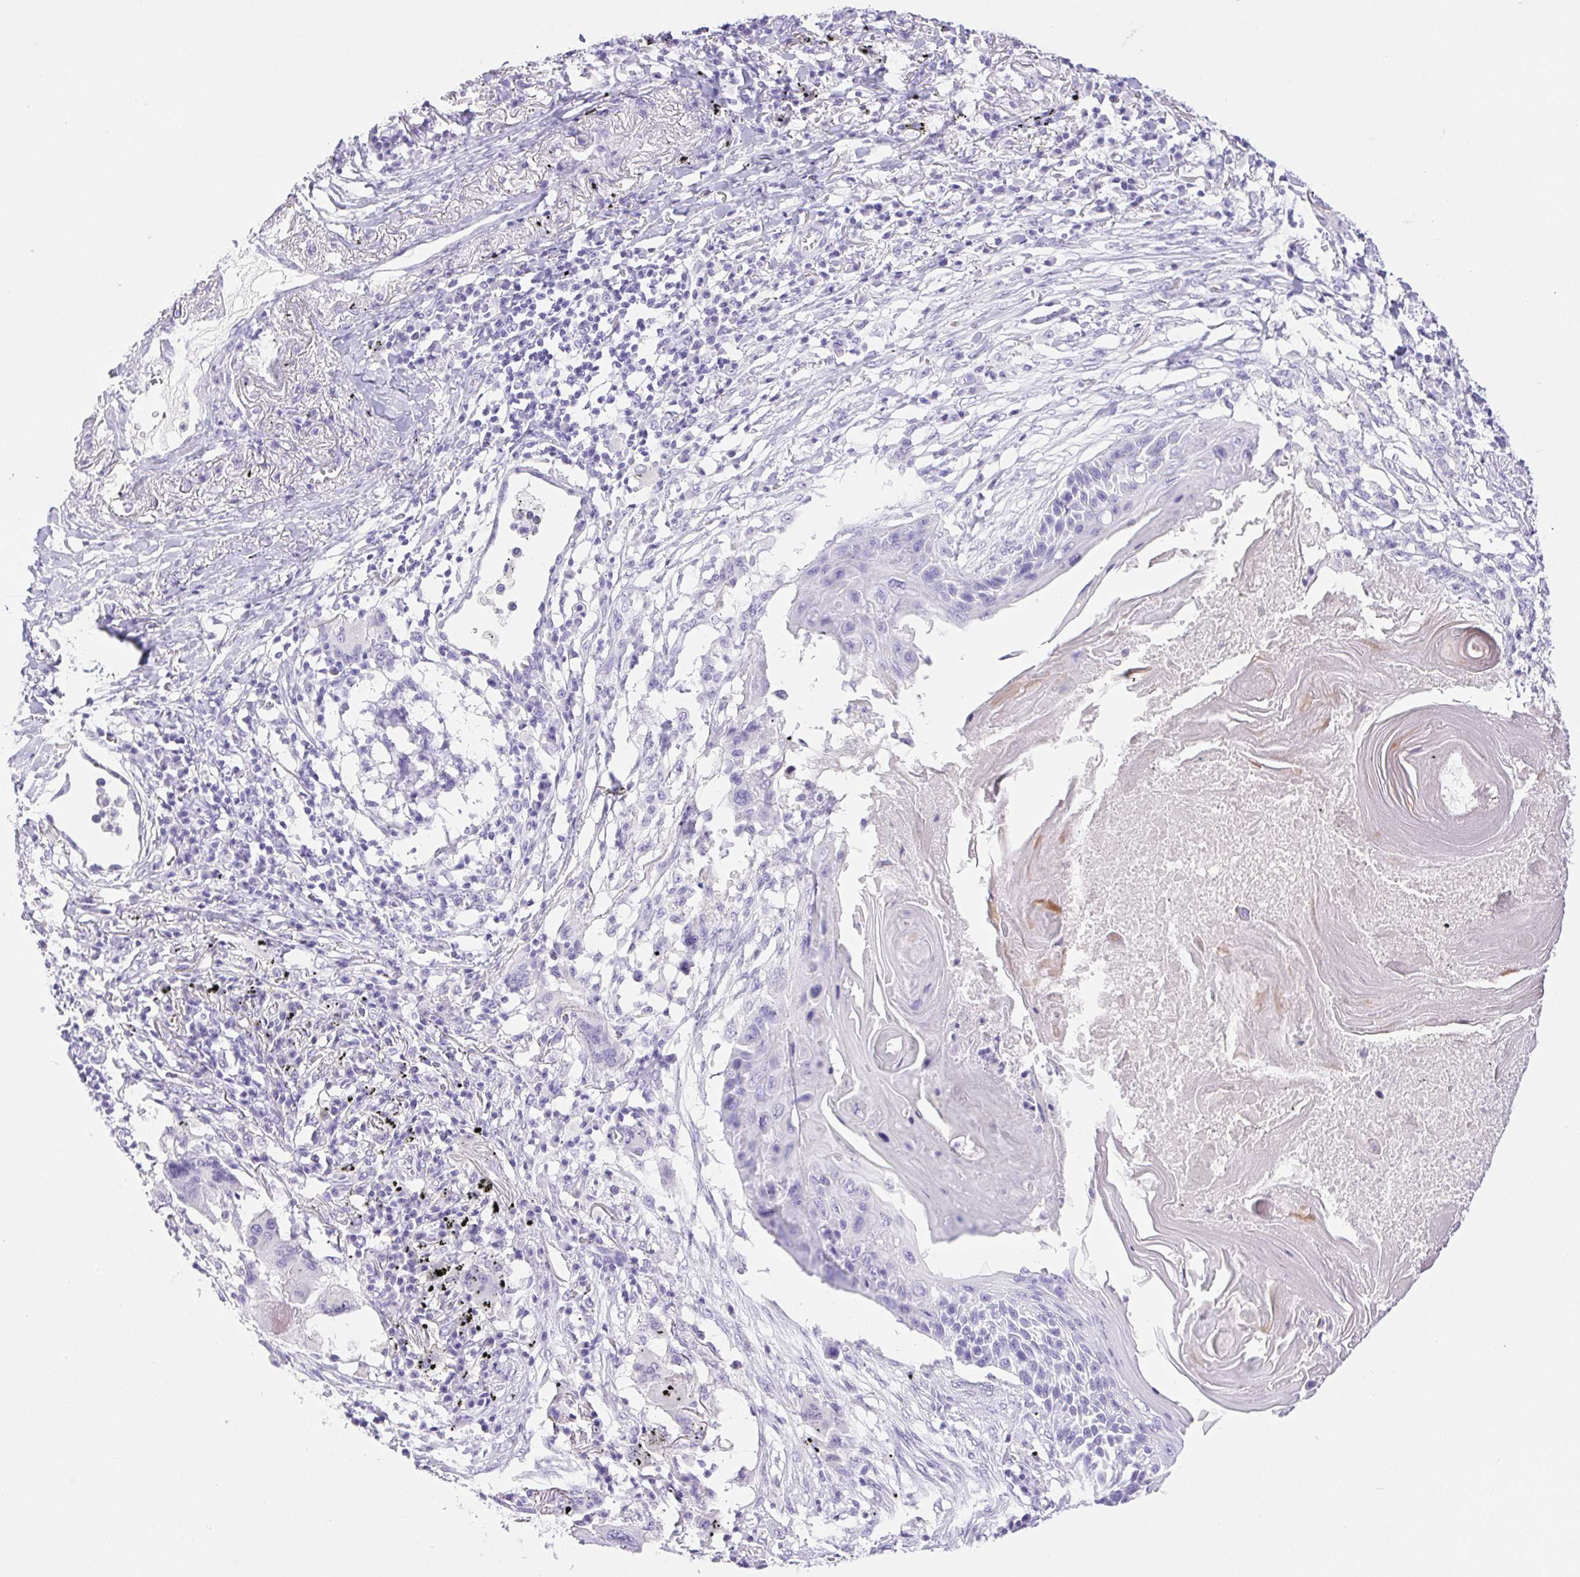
{"staining": {"intensity": "negative", "quantity": "none", "location": "none"}, "tissue": "lung cancer", "cell_type": "Tumor cells", "image_type": "cancer", "snomed": [{"axis": "morphology", "description": "Squamous cell carcinoma, NOS"}, {"axis": "topography", "description": "Lung"}], "caption": "Tumor cells show no significant protein positivity in lung cancer (squamous cell carcinoma). (DAB (3,3'-diaminobenzidine) immunohistochemistry (IHC) visualized using brightfield microscopy, high magnification).", "gene": "PNLIP", "patient": {"sex": "male", "age": 78}}